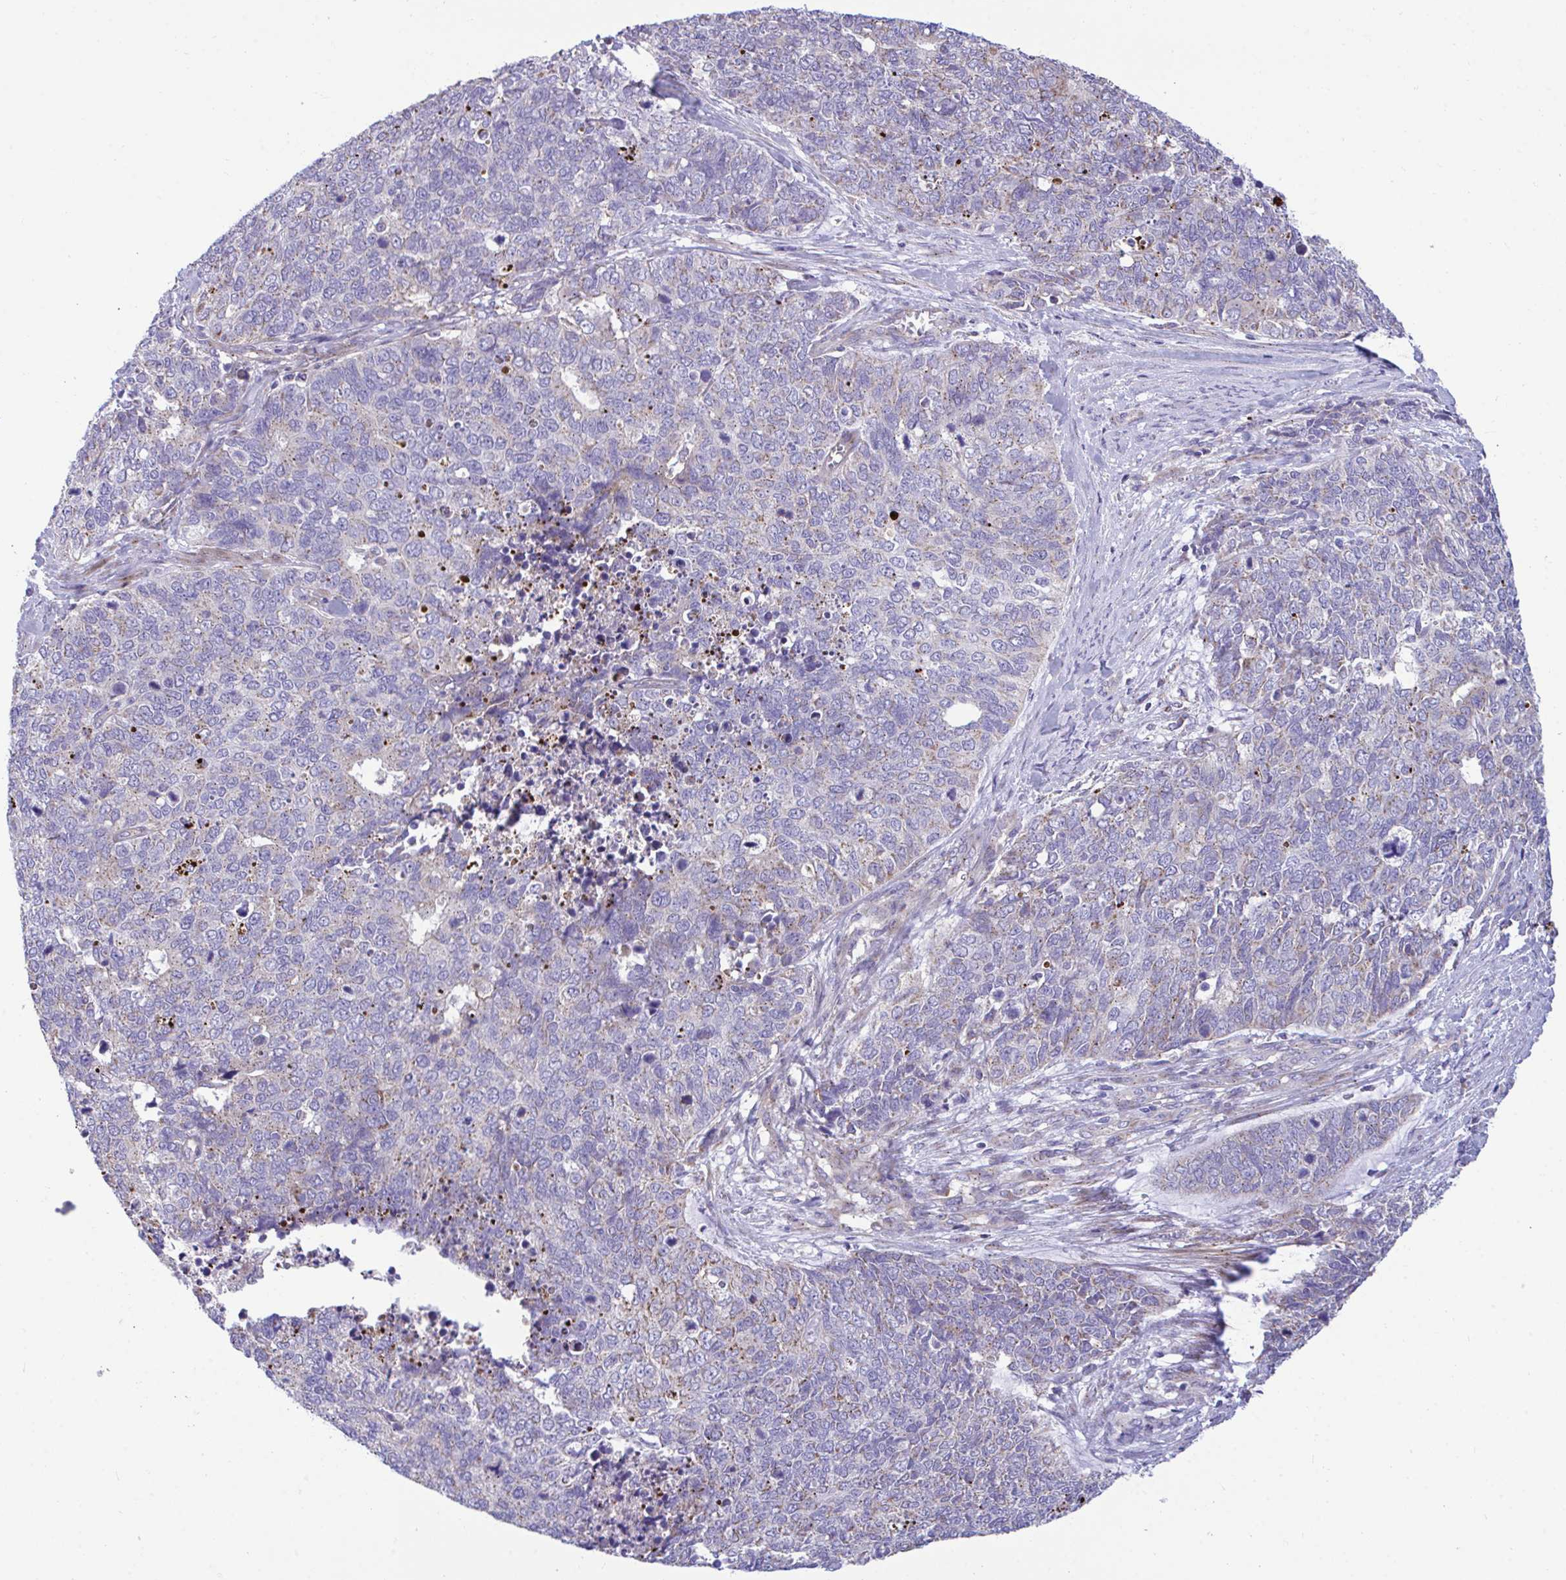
{"staining": {"intensity": "negative", "quantity": "none", "location": "none"}, "tissue": "cervical cancer", "cell_type": "Tumor cells", "image_type": "cancer", "snomed": [{"axis": "morphology", "description": "Adenocarcinoma, NOS"}, {"axis": "topography", "description": "Cervix"}], "caption": "Cervical adenocarcinoma stained for a protein using immunohistochemistry (IHC) demonstrates no staining tumor cells.", "gene": "MRPS16", "patient": {"sex": "female", "age": 63}}